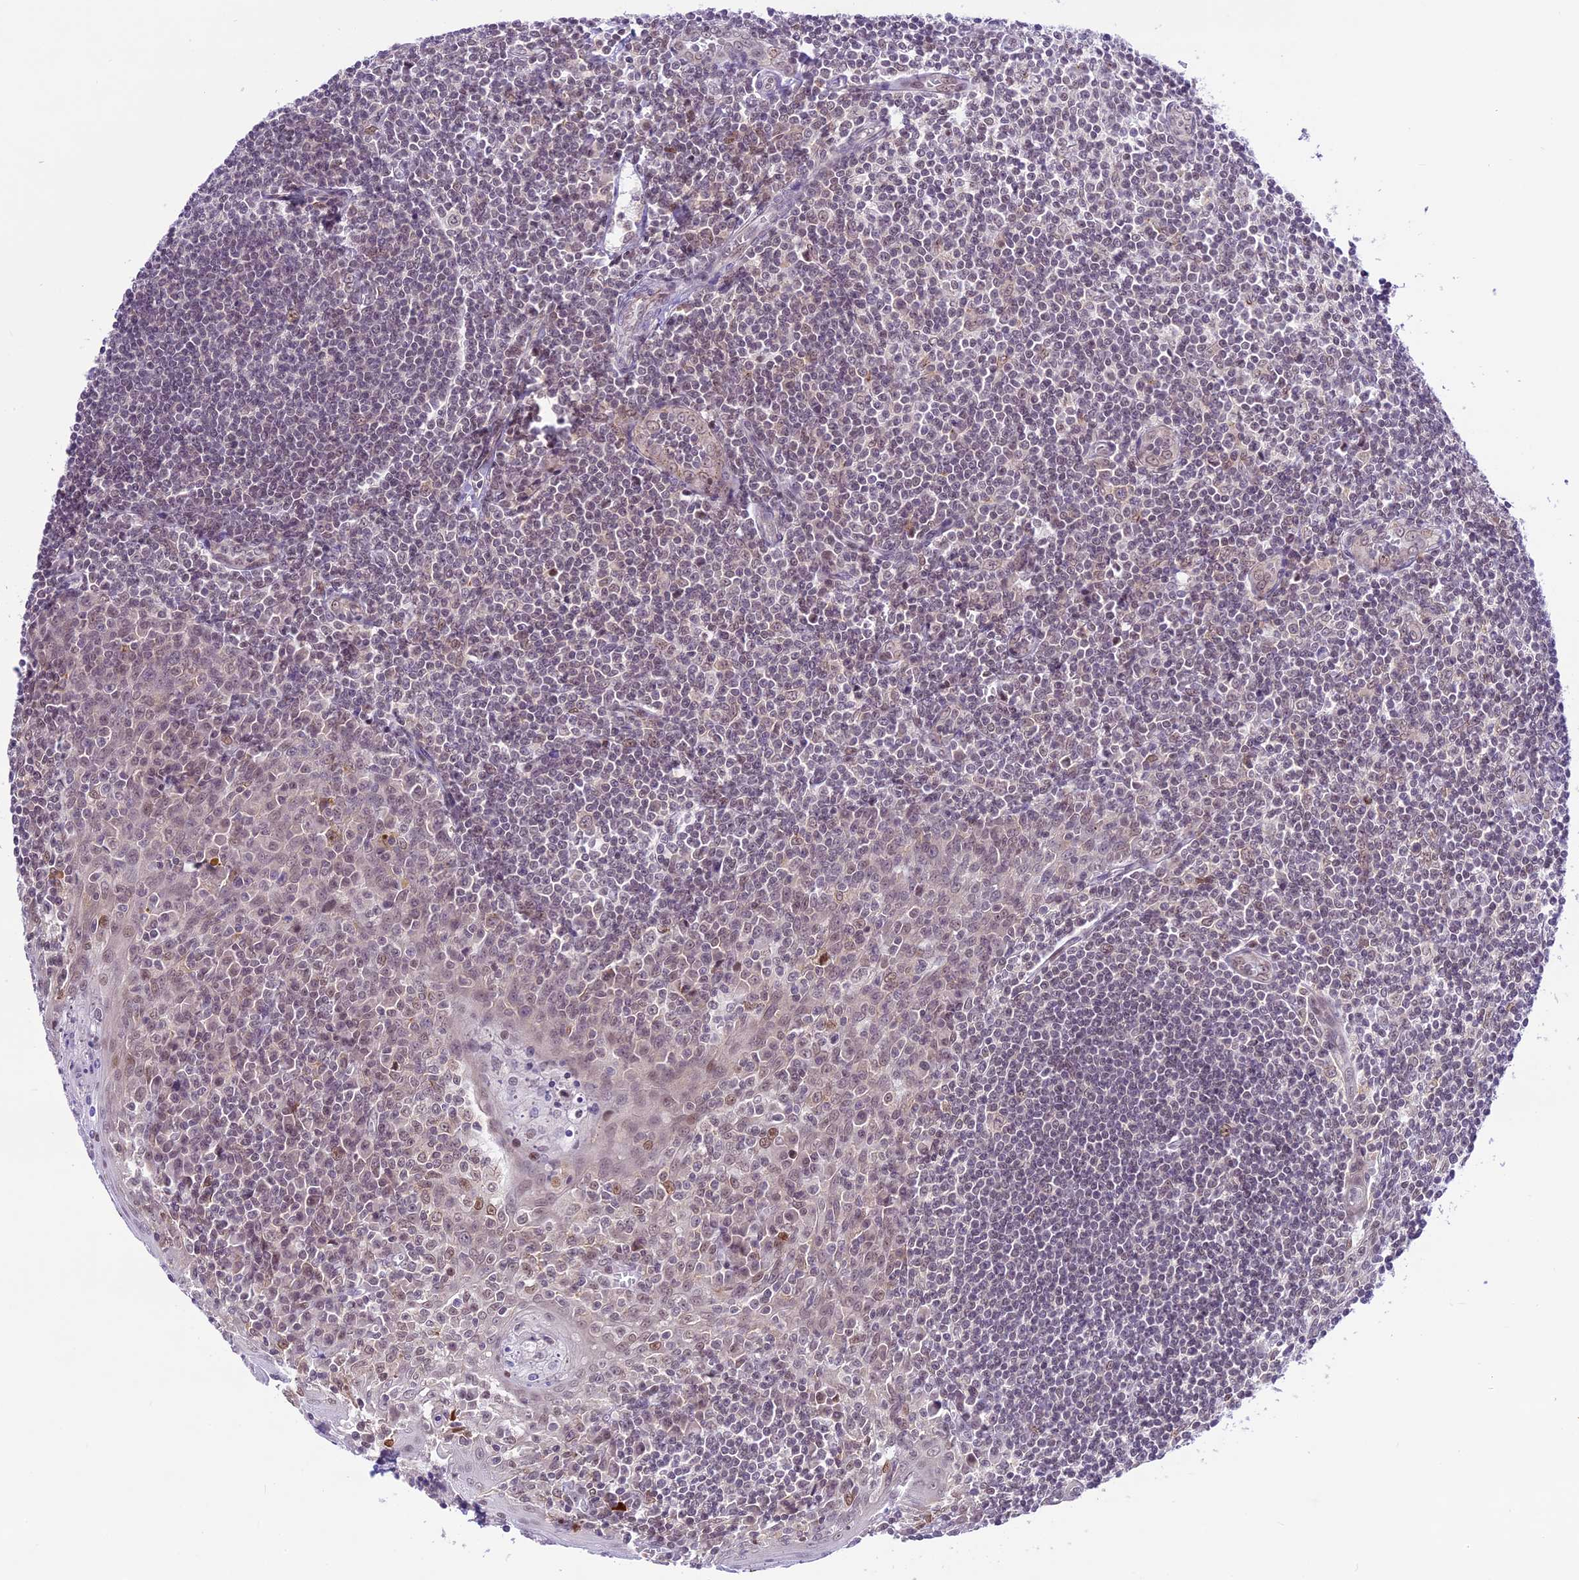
{"staining": {"intensity": "moderate", "quantity": ">75%", "location": "nuclear"}, "tissue": "tonsil", "cell_type": "Germinal center cells", "image_type": "normal", "snomed": [{"axis": "morphology", "description": "Normal tissue, NOS"}, {"axis": "topography", "description": "Tonsil"}], "caption": "Moderate nuclear expression for a protein is identified in approximately >75% of germinal center cells of benign tonsil using IHC.", "gene": "SHKBP1", "patient": {"sex": "male", "age": 27}}